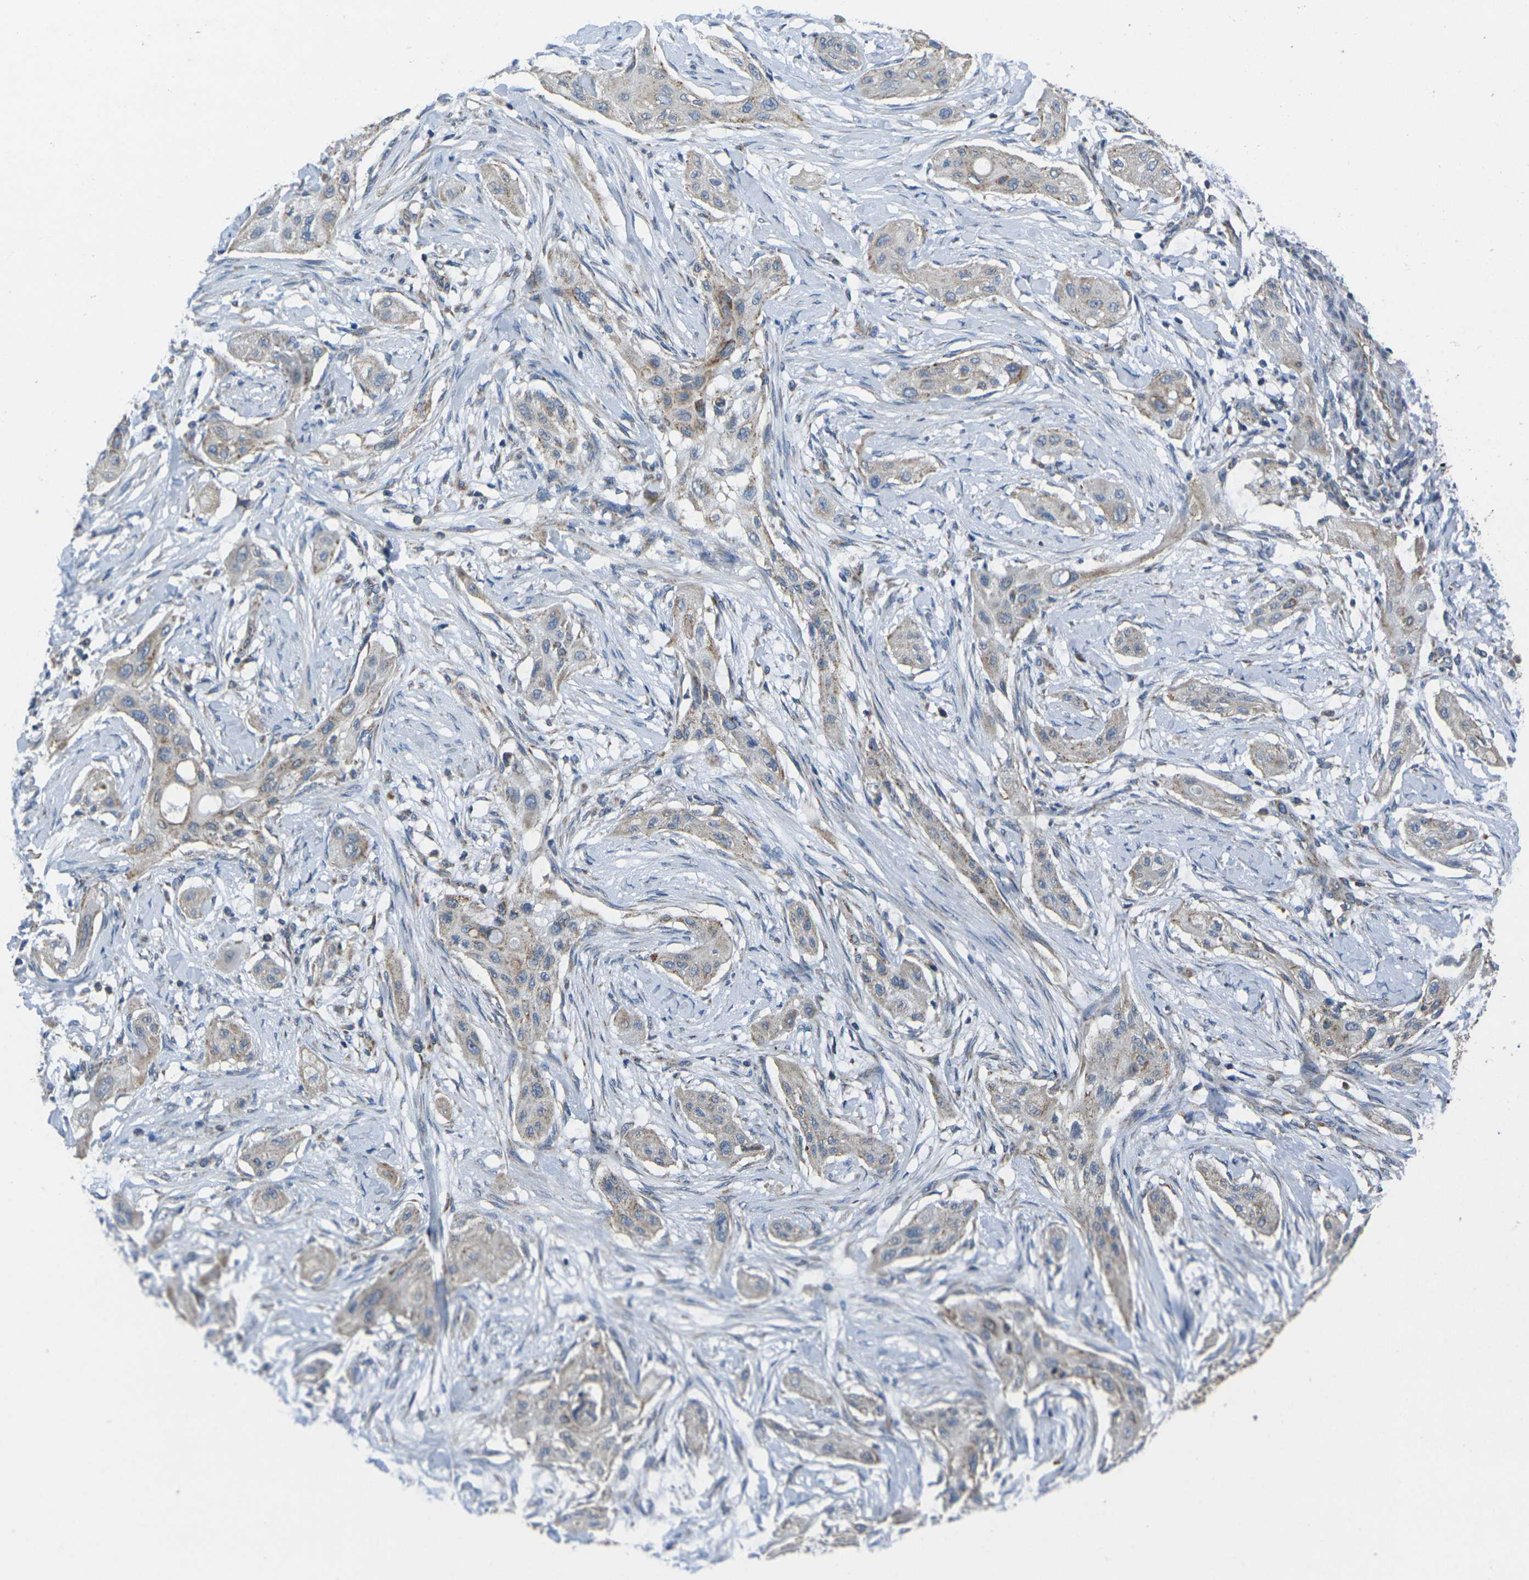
{"staining": {"intensity": "weak", "quantity": ">75%", "location": "cytoplasmic/membranous"}, "tissue": "lung cancer", "cell_type": "Tumor cells", "image_type": "cancer", "snomed": [{"axis": "morphology", "description": "Squamous cell carcinoma, NOS"}, {"axis": "topography", "description": "Lung"}], "caption": "Brown immunohistochemical staining in lung cancer (squamous cell carcinoma) exhibits weak cytoplasmic/membranous expression in approximately >75% of tumor cells. The protein is shown in brown color, while the nuclei are stained blue.", "gene": "TMEM120B", "patient": {"sex": "female", "age": 47}}